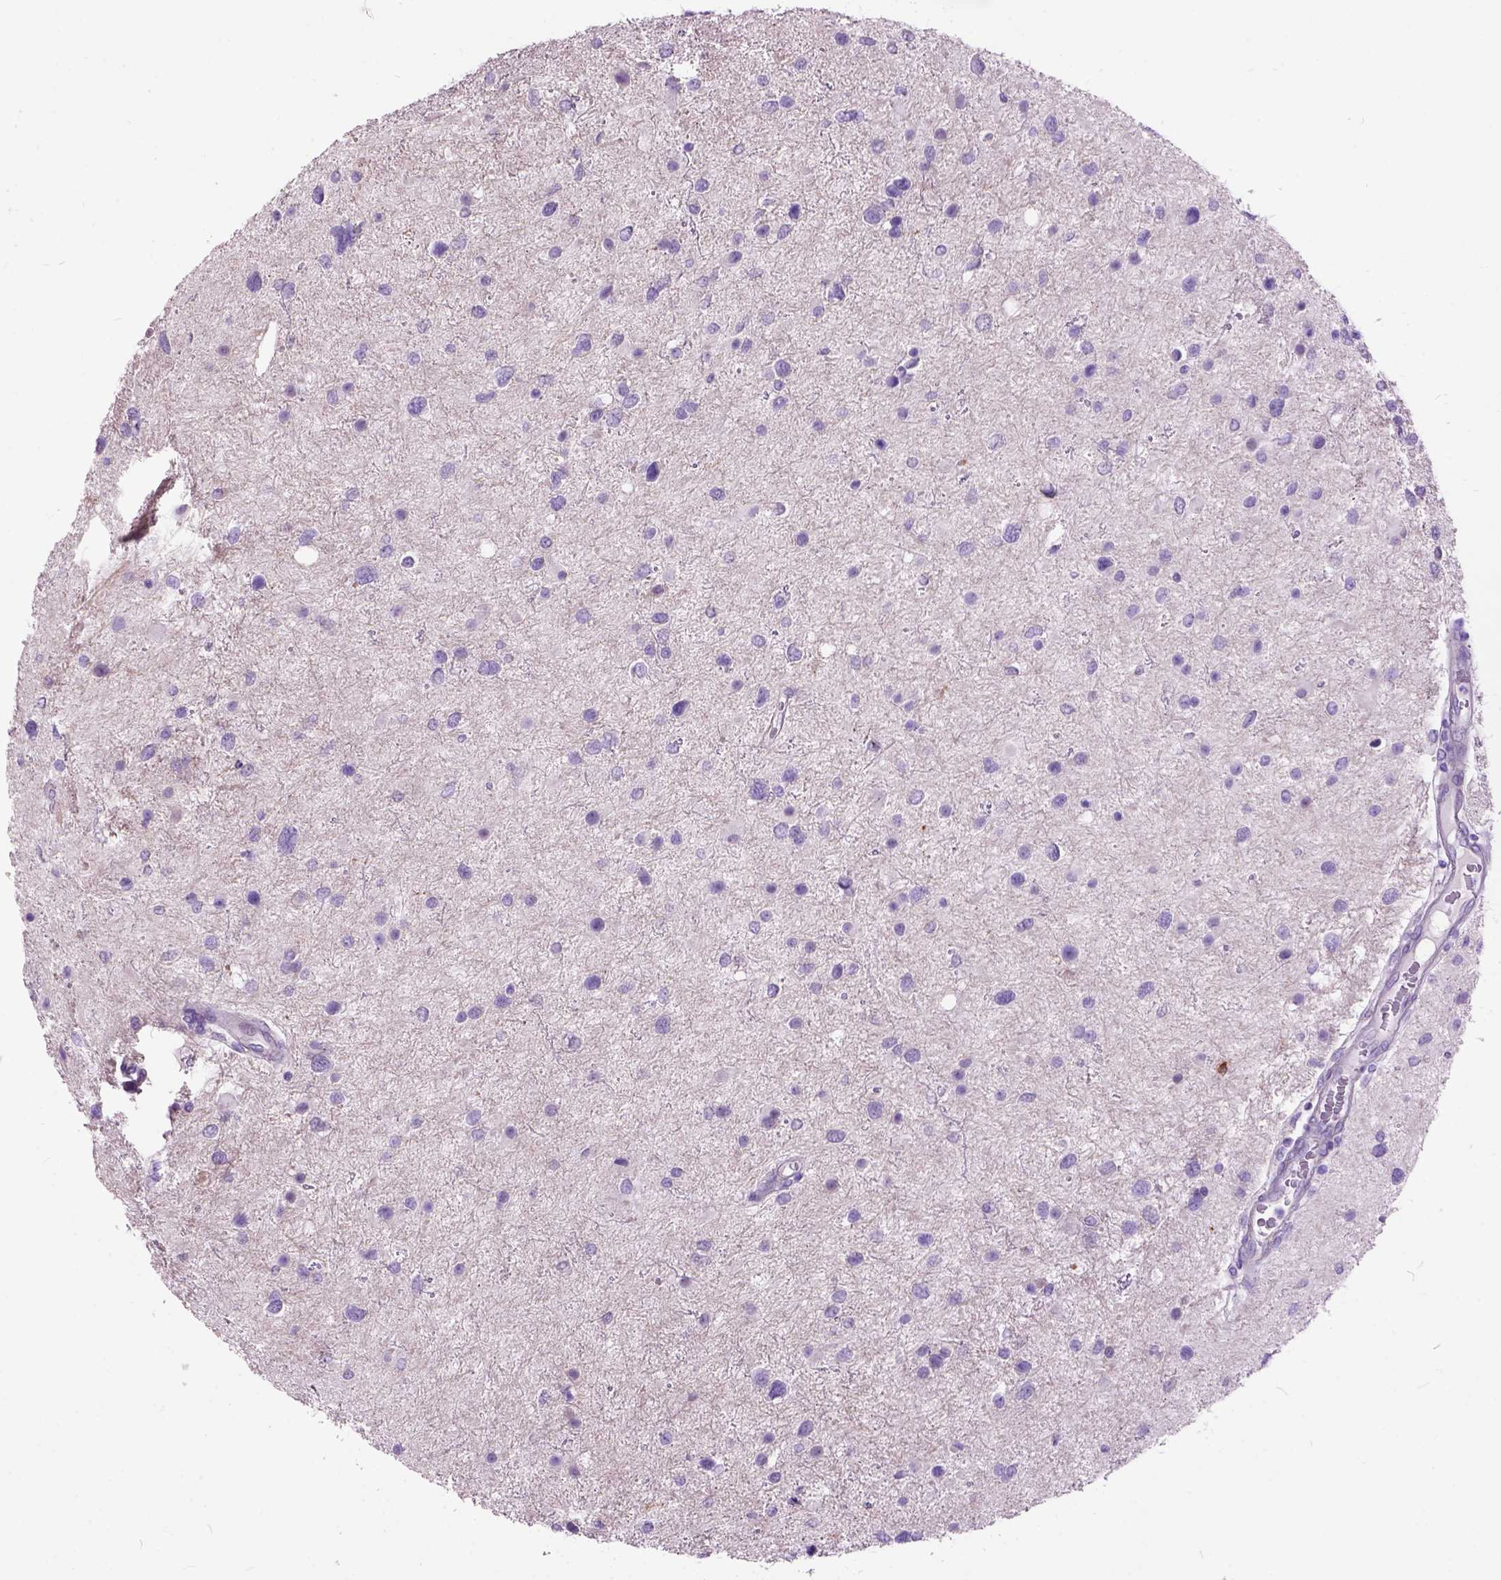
{"staining": {"intensity": "negative", "quantity": "none", "location": "none"}, "tissue": "glioma", "cell_type": "Tumor cells", "image_type": "cancer", "snomed": [{"axis": "morphology", "description": "Glioma, malignant, Low grade"}, {"axis": "topography", "description": "Brain"}], "caption": "Glioma was stained to show a protein in brown. There is no significant positivity in tumor cells.", "gene": "MAPT", "patient": {"sex": "female", "age": 32}}